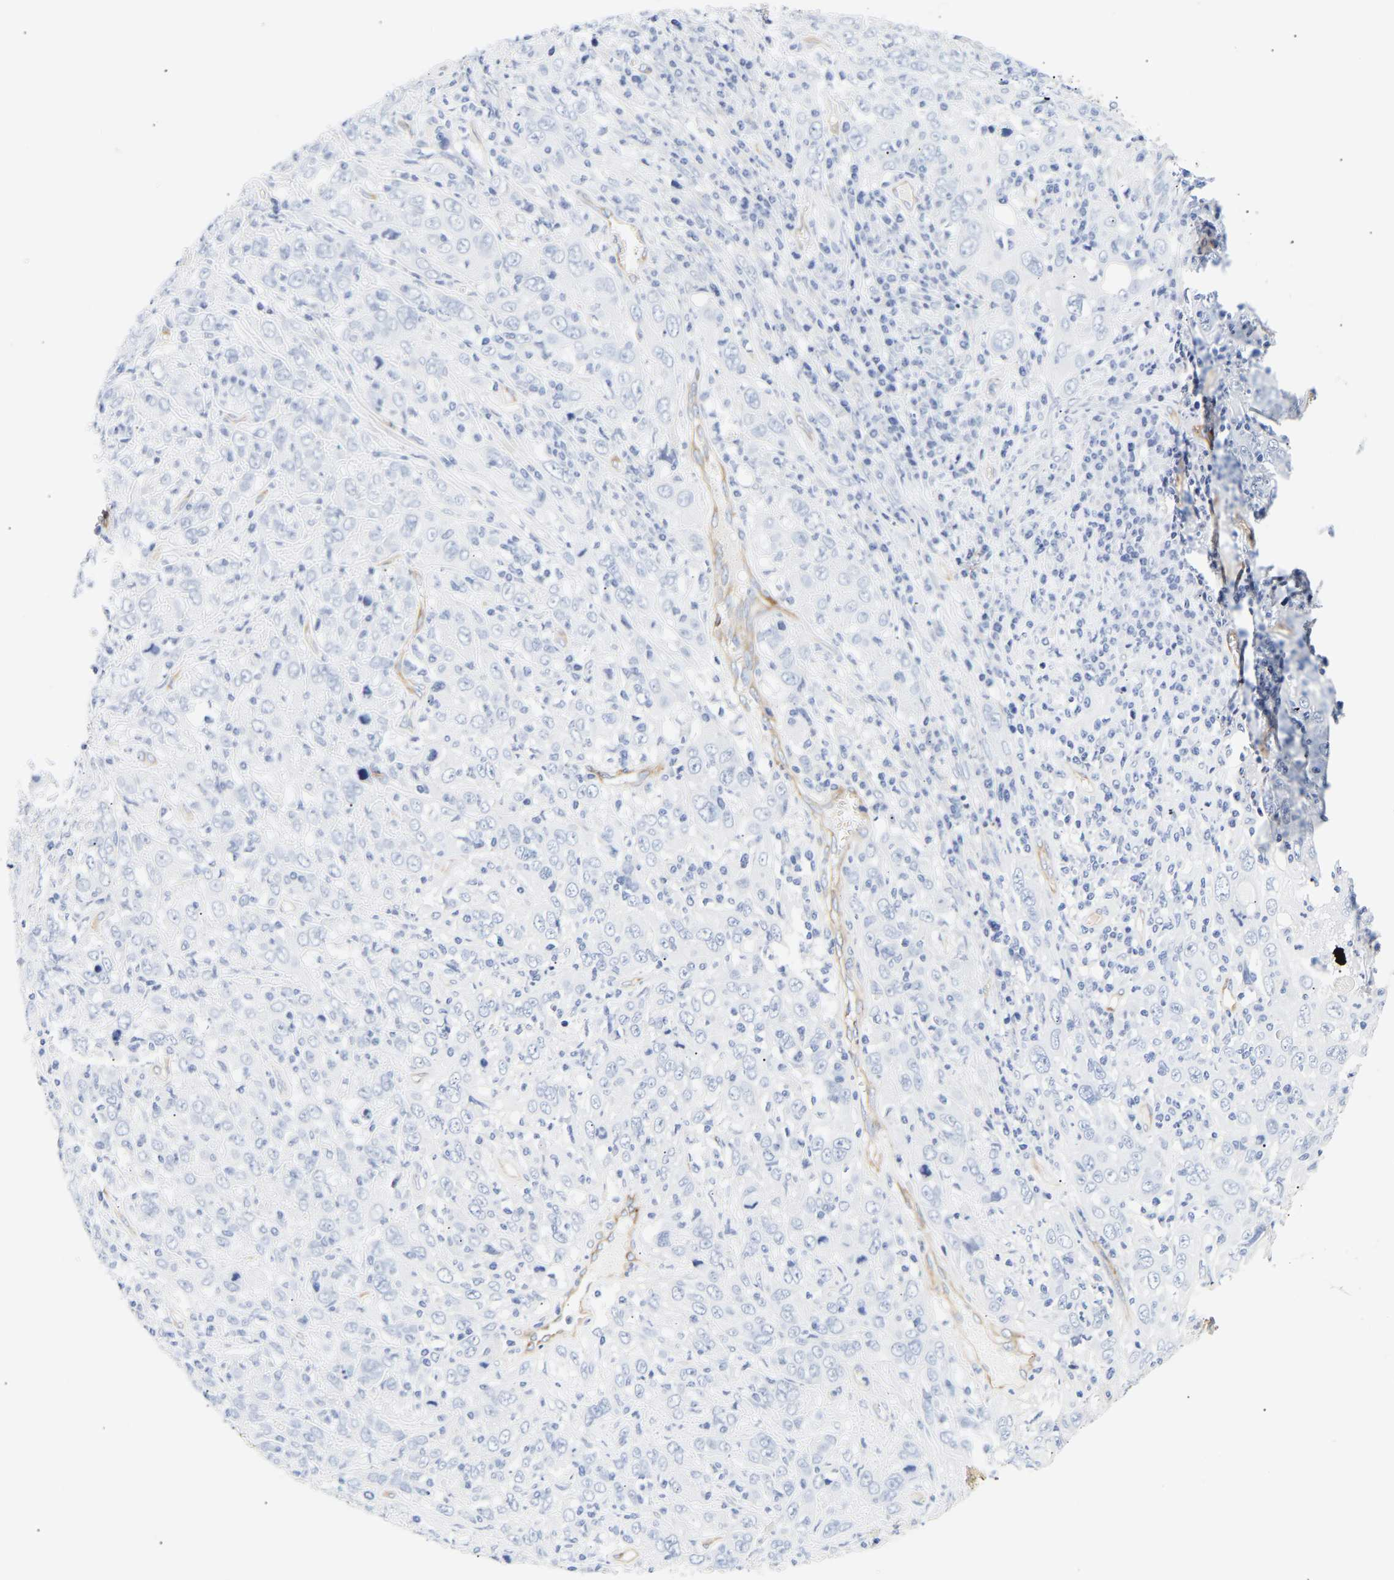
{"staining": {"intensity": "negative", "quantity": "none", "location": "none"}, "tissue": "cervical cancer", "cell_type": "Tumor cells", "image_type": "cancer", "snomed": [{"axis": "morphology", "description": "Squamous cell carcinoma, NOS"}, {"axis": "topography", "description": "Cervix"}], "caption": "Human squamous cell carcinoma (cervical) stained for a protein using immunohistochemistry (IHC) demonstrates no positivity in tumor cells.", "gene": "IGFBP7", "patient": {"sex": "female", "age": 46}}